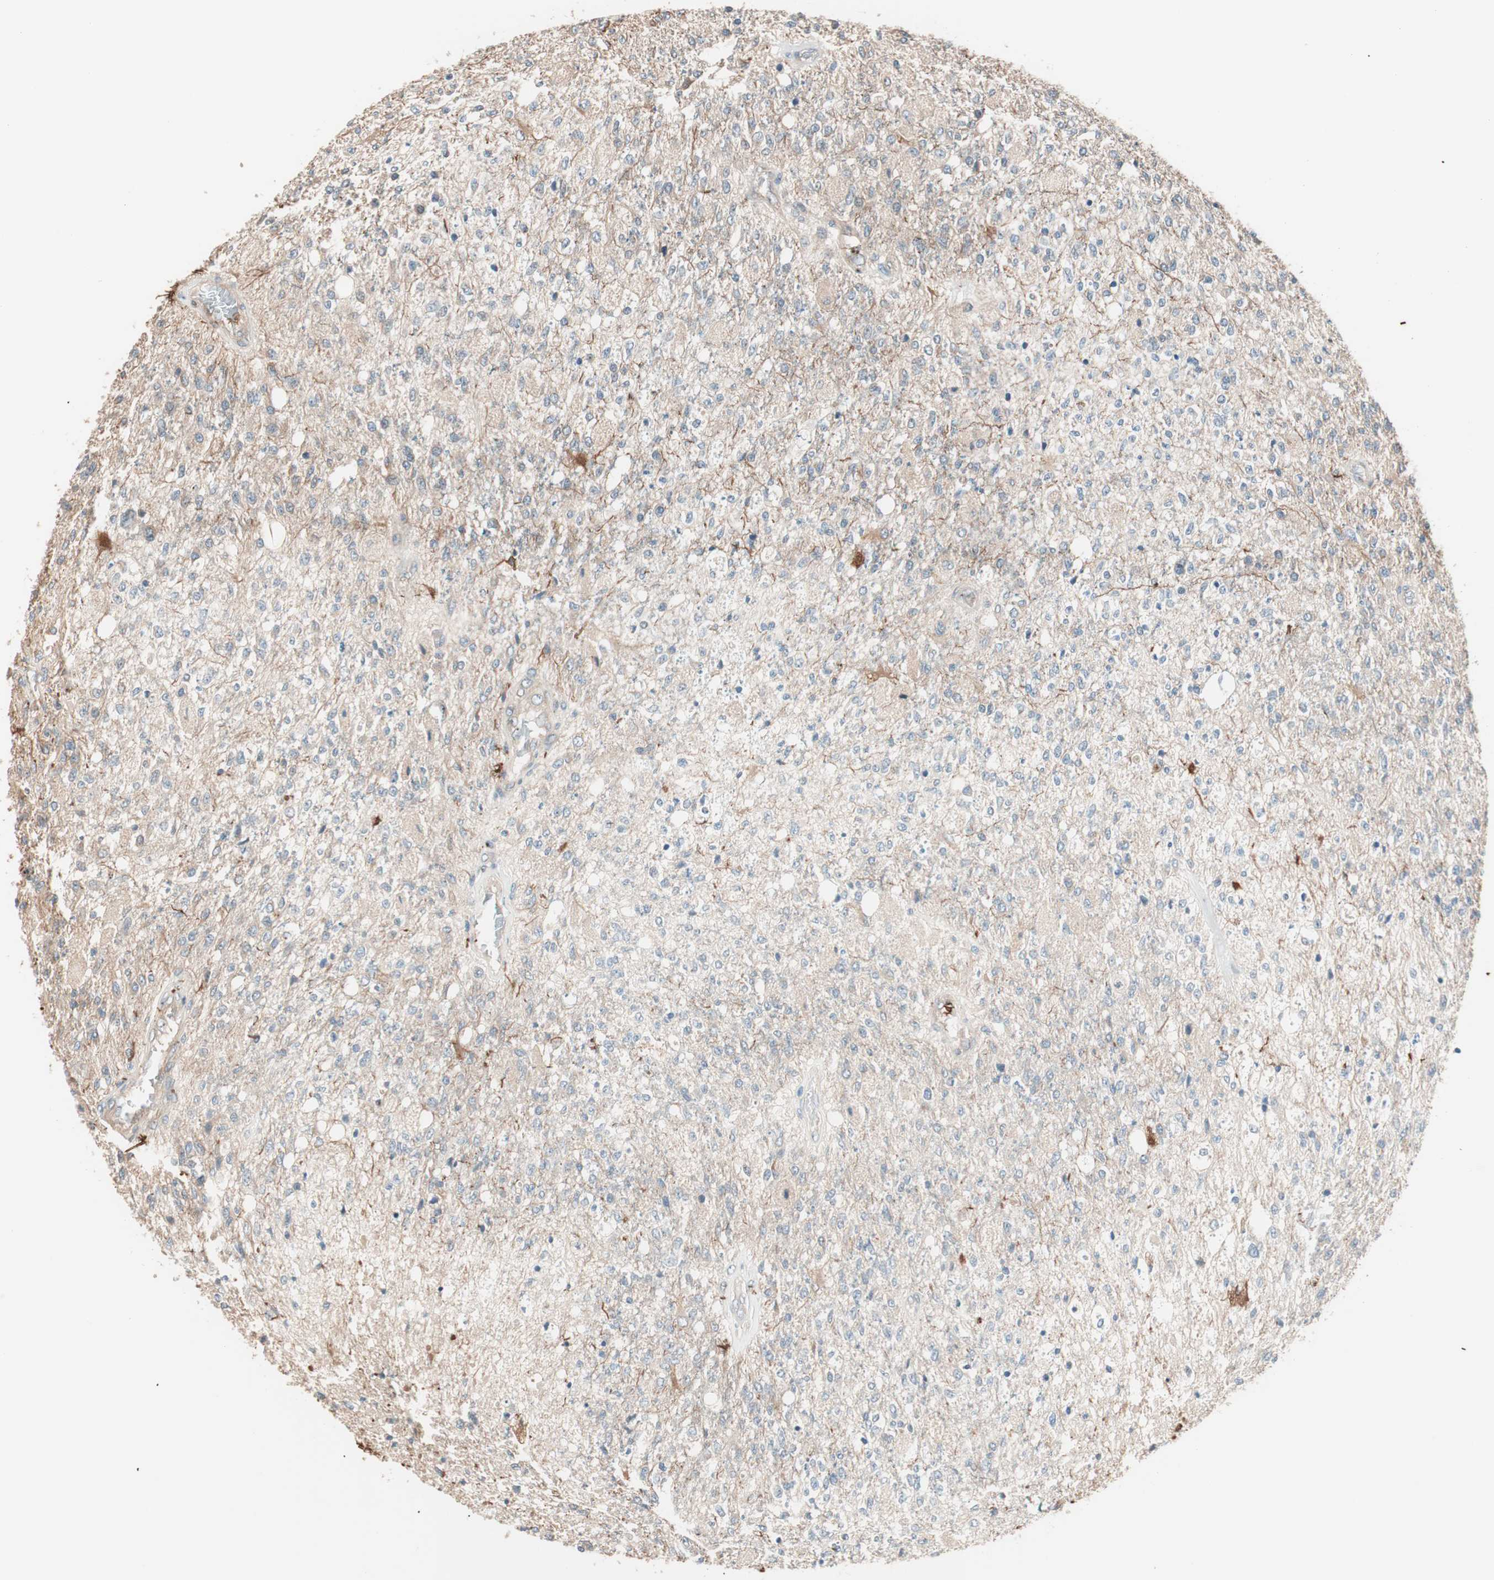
{"staining": {"intensity": "weak", "quantity": "25%-75%", "location": "cytoplasmic/membranous"}, "tissue": "glioma", "cell_type": "Tumor cells", "image_type": "cancer", "snomed": [{"axis": "morphology", "description": "Normal tissue, NOS"}, {"axis": "morphology", "description": "Glioma, malignant, High grade"}, {"axis": "topography", "description": "Cerebral cortex"}], "caption": "Protein analysis of malignant glioma (high-grade) tissue reveals weak cytoplasmic/membranous positivity in approximately 25%-75% of tumor cells. (Stains: DAB in brown, nuclei in blue, Microscopy: brightfield microscopy at high magnification).", "gene": "TSG101", "patient": {"sex": "male", "age": 77}}